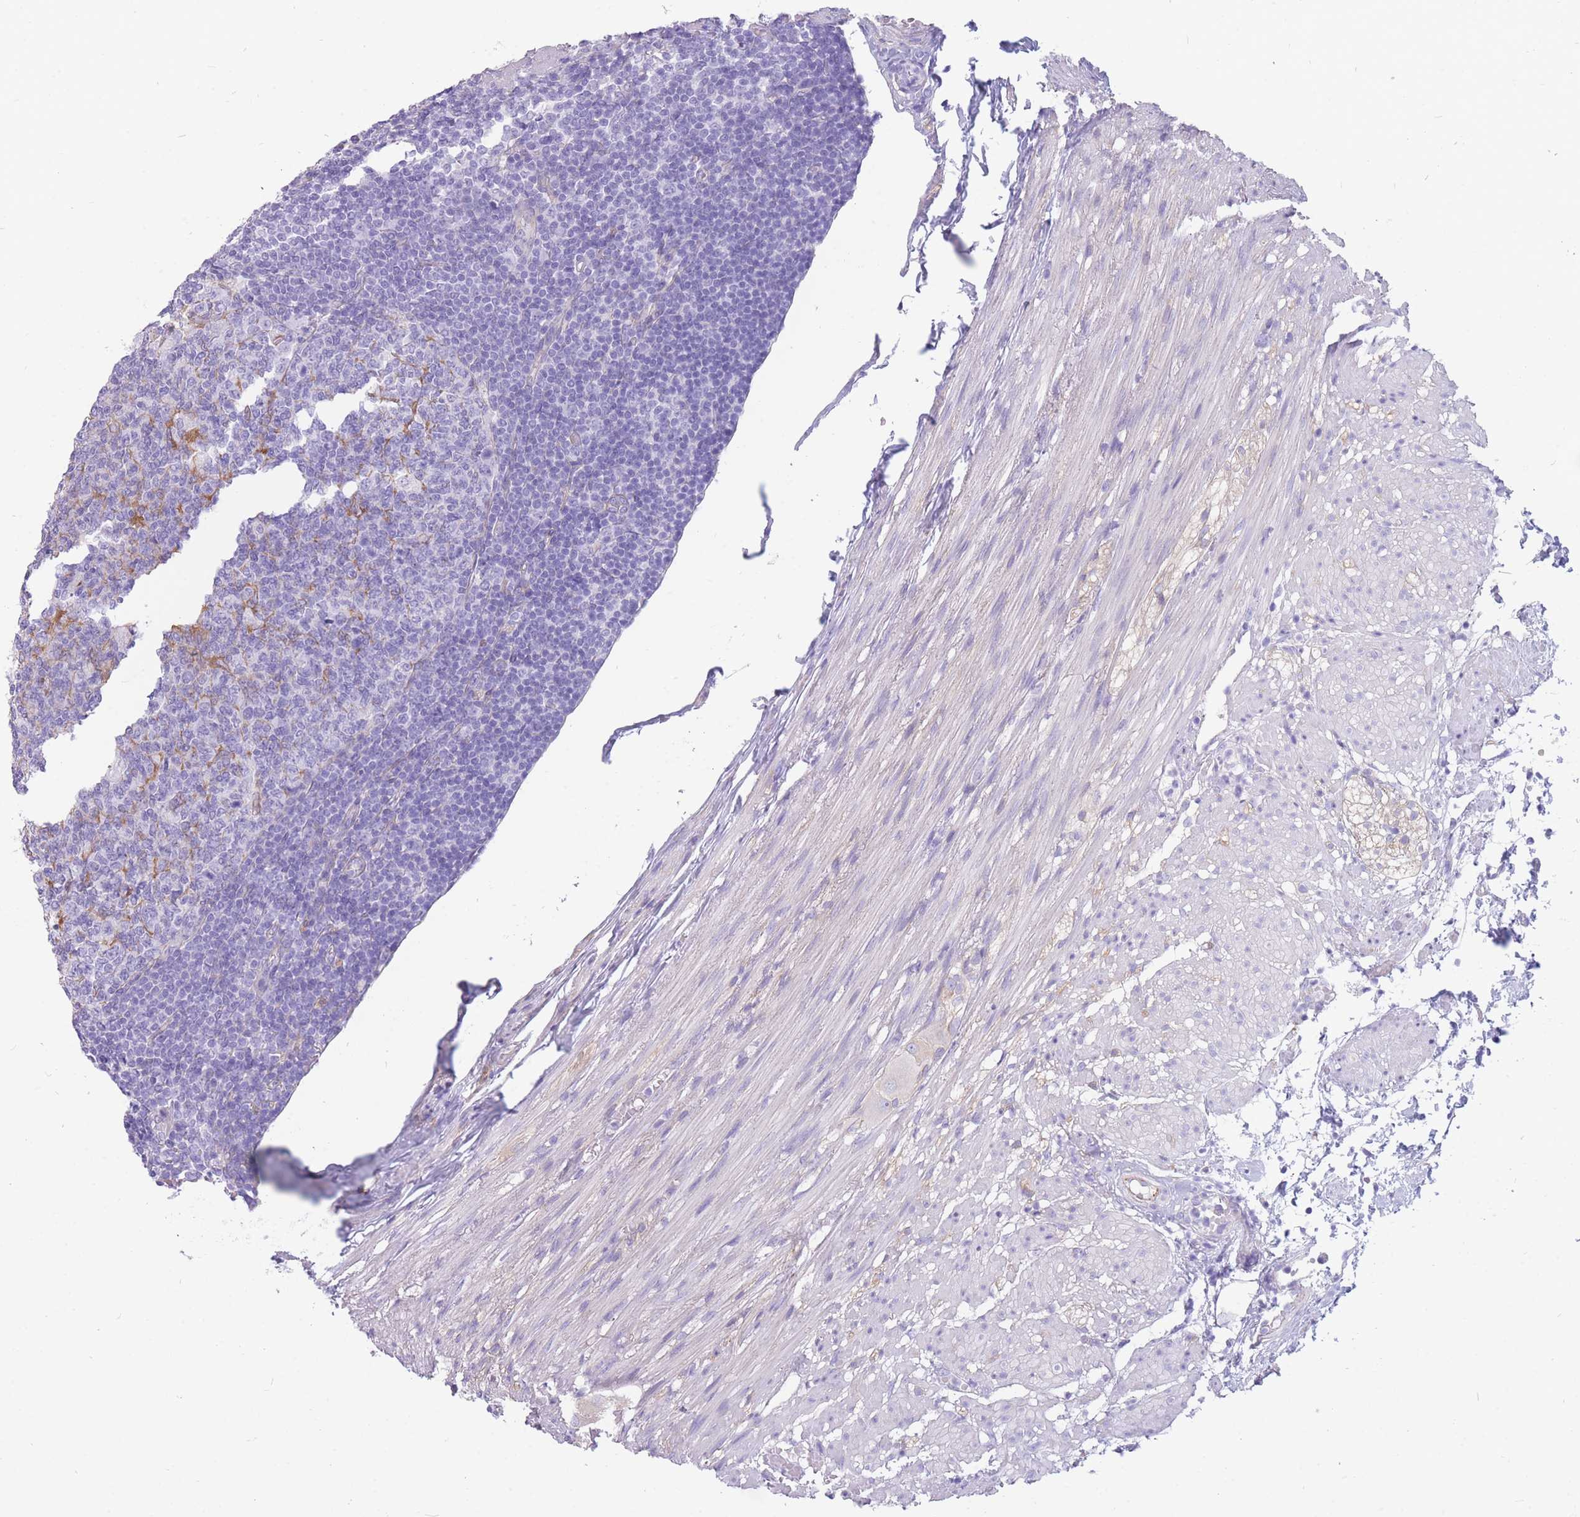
{"staining": {"intensity": "negative", "quantity": "none", "location": "none"}, "tissue": "appendix", "cell_type": "Glandular cells", "image_type": "normal", "snomed": [{"axis": "morphology", "description": "Normal tissue, NOS"}, {"axis": "topography", "description": "Appendix"}], "caption": "DAB immunohistochemical staining of unremarkable human appendix displays no significant staining in glandular cells. The staining is performed using DAB brown chromogen with nuclei counter-stained in using hematoxylin.", "gene": "MTSS2", "patient": {"sex": "male", "age": 83}}